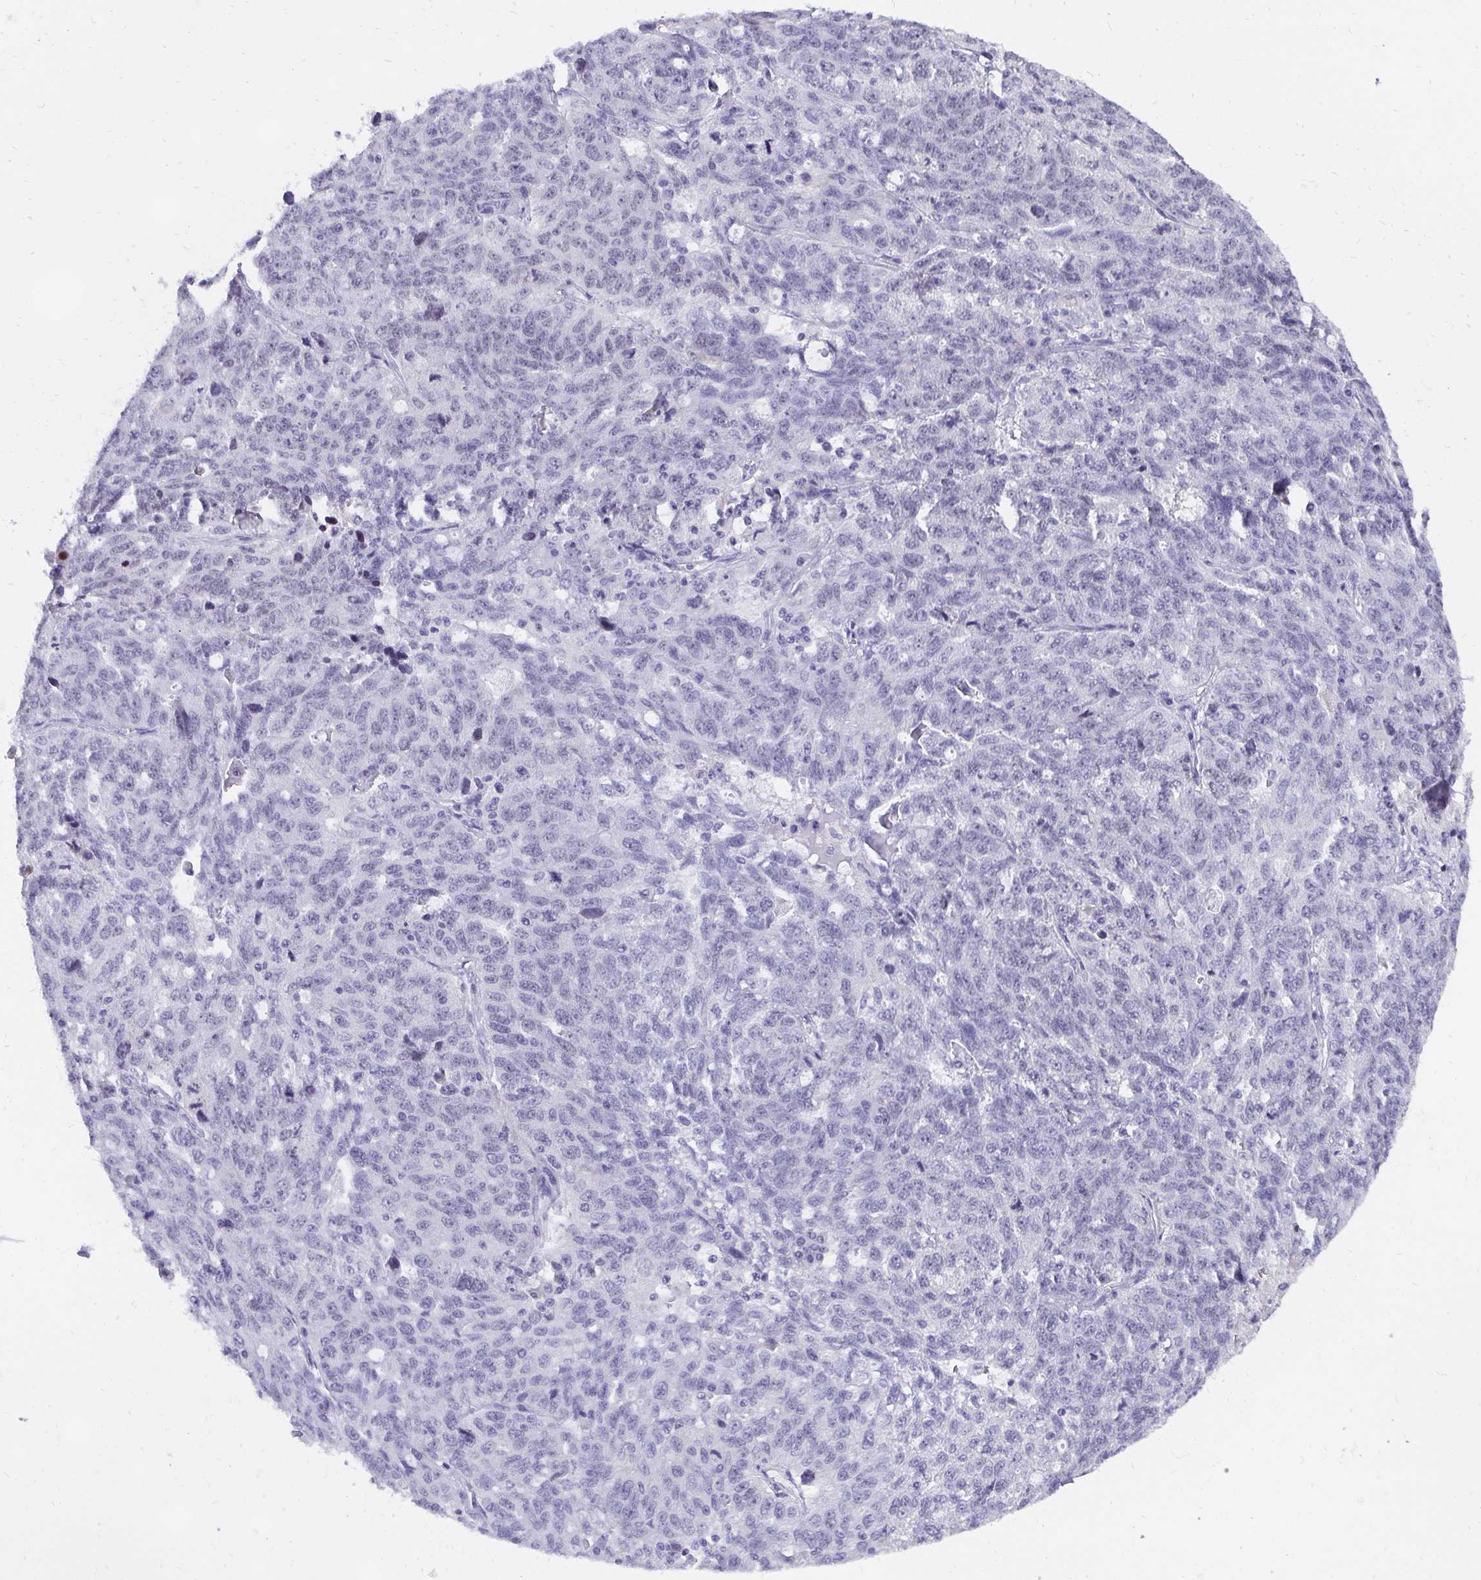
{"staining": {"intensity": "negative", "quantity": "none", "location": "none"}, "tissue": "ovarian cancer", "cell_type": "Tumor cells", "image_type": "cancer", "snomed": [{"axis": "morphology", "description": "Cystadenocarcinoma, serous, NOS"}, {"axis": "topography", "description": "Ovary"}], "caption": "The micrograph reveals no staining of tumor cells in ovarian cancer.", "gene": "ZNF860", "patient": {"sex": "female", "age": 71}}